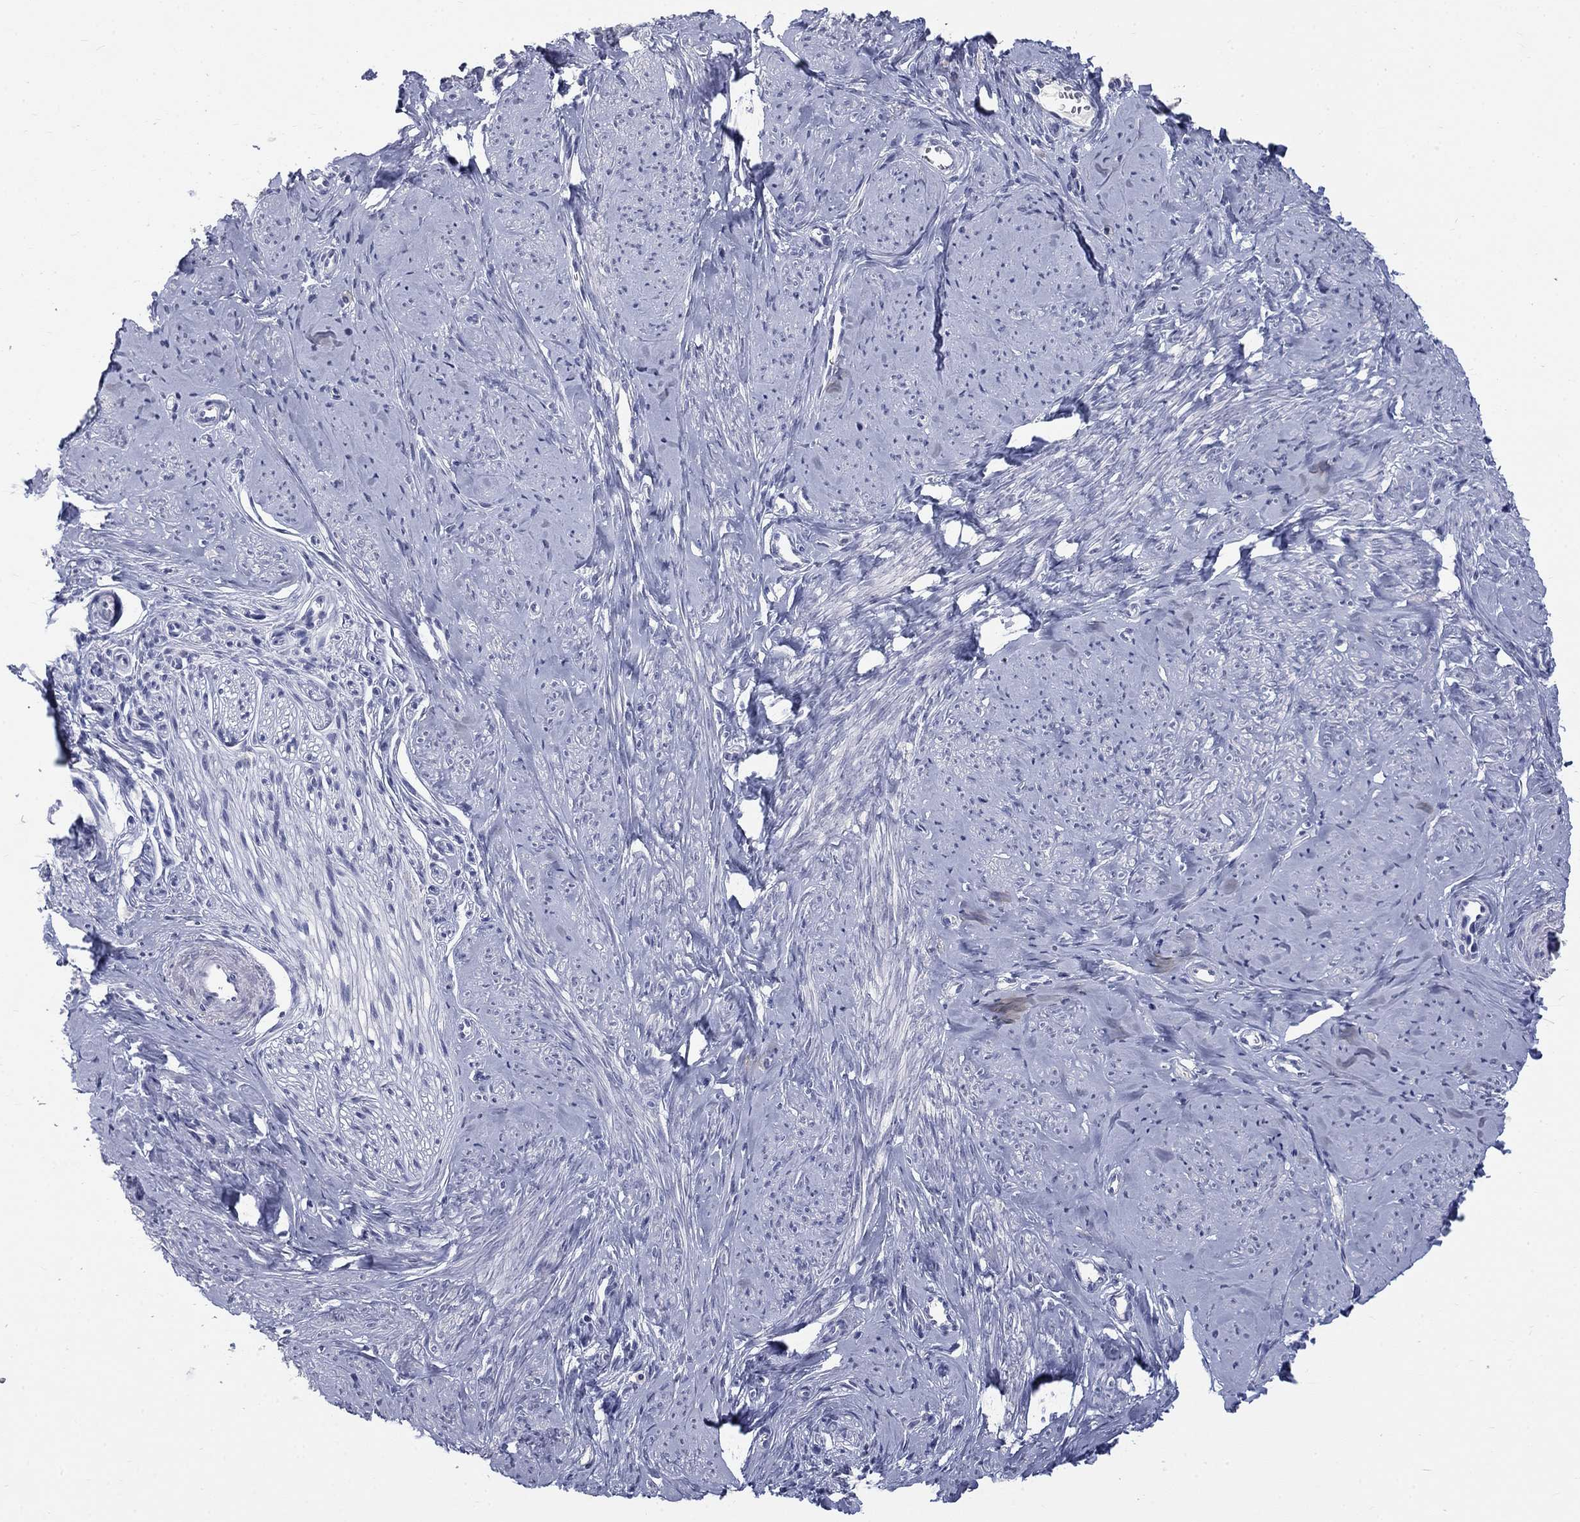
{"staining": {"intensity": "negative", "quantity": "none", "location": "none"}, "tissue": "smooth muscle", "cell_type": "Smooth muscle cells", "image_type": "normal", "snomed": [{"axis": "morphology", "description": "Normal tissue, NOS"}, {"axis": "topography", "description": "Smooth muscle"}], "caption": "IHC image of benign smooth muscle: human smooth muscle stained with DAB displays no significant protein staining in smooth muscle cells. (DAB (3,3'-diaminobenzidine) immunohistochemistry with hematoxylin counter stain).", "gene": "ELAVL4", "patient": {"sex": "female", "age": 48}}